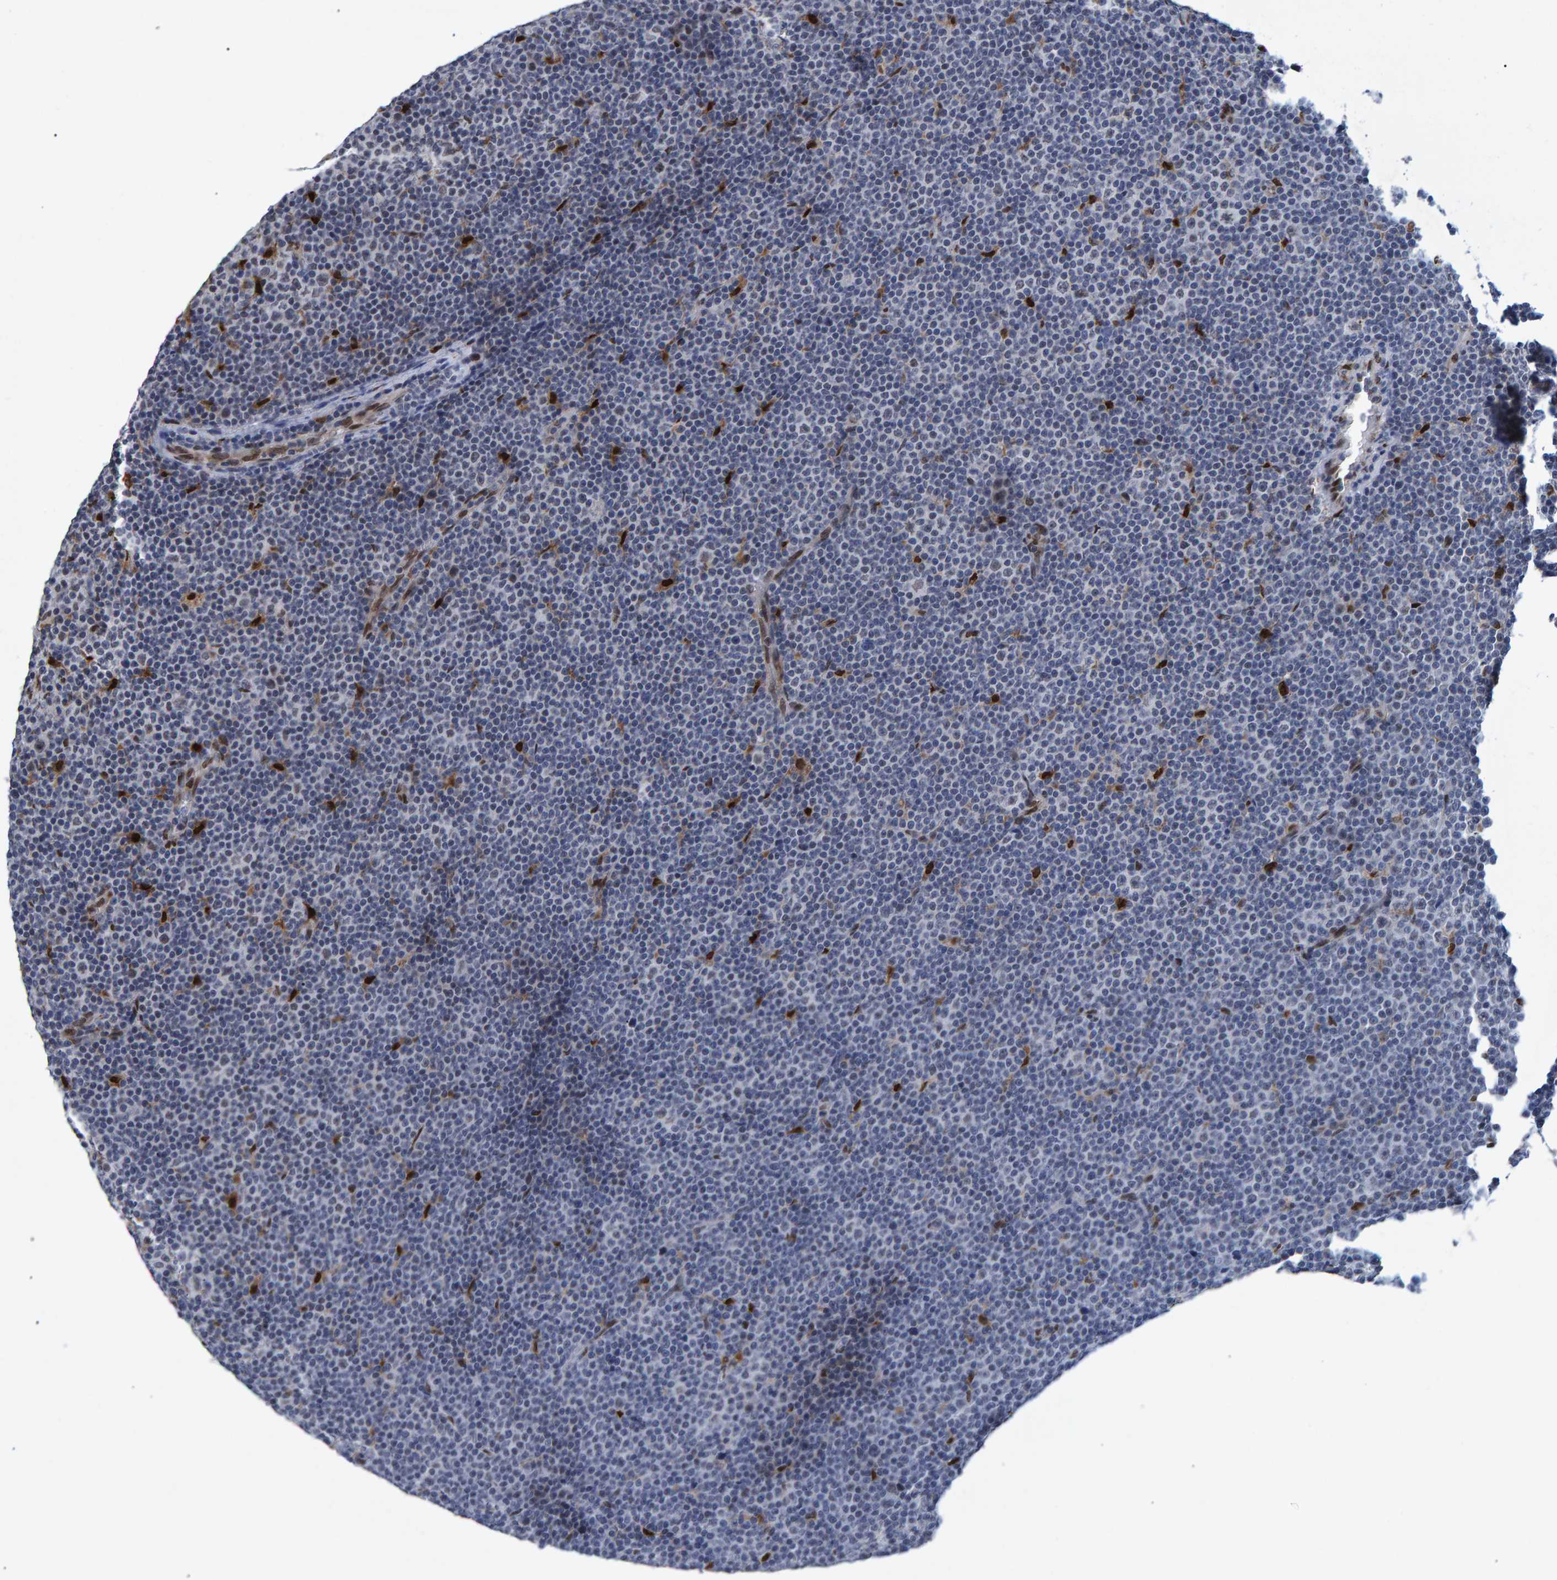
{"staining": {"intensity": "negative", "quantity": "none", "location": "none"}, "tissue": "lymphoma", "cell_type": "Tumor cells", "image_type": "cancer", "snomed": [{"axis": "morphology", "description": "Malignant lymphoma, non-Hodgkin's type, Low grade"}, {"axis": "topography", "description": "Lymph node"}], "caption": "There is no significant expression in tumor cells of low-grade malignant lymphoma, non-Hodgkin's type.", "gene": "QKI", "patient": {"sex": "female", "age": 67}}